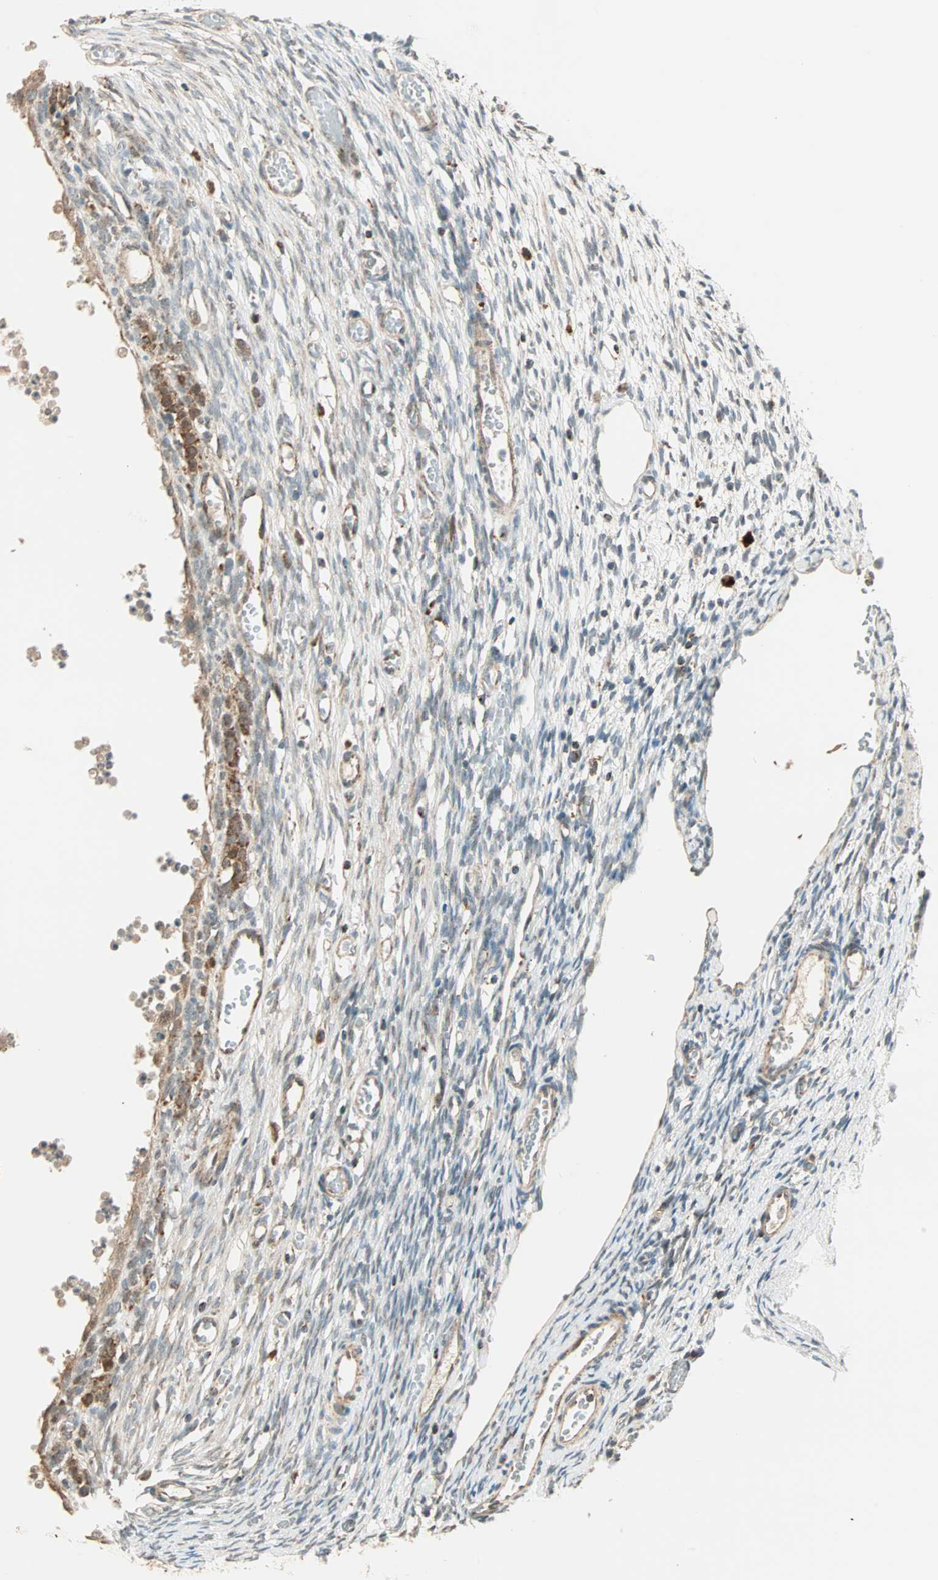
{"staining": {"intensity": "weak", "quantity": "25%-75%", "location": "cytoplasmic/membranous"}, "tissue": "ovary", "cell_type": "Ovarian stroma cells", "image_type": "normal", "snomed": [{"axis": "morphology", "description": "Normal tissue, NOS"}, {"axis": "topography", "description": "Ovary"}], "caption": "This is a micrograph of immunohistochemistry staining of unremarkable ovary, which shows weak expression in the cytoplasmic/membranous of ovarian stroma cells.", "gene": "SPRY4", "patient": {"sex": "female", "age": 35}}